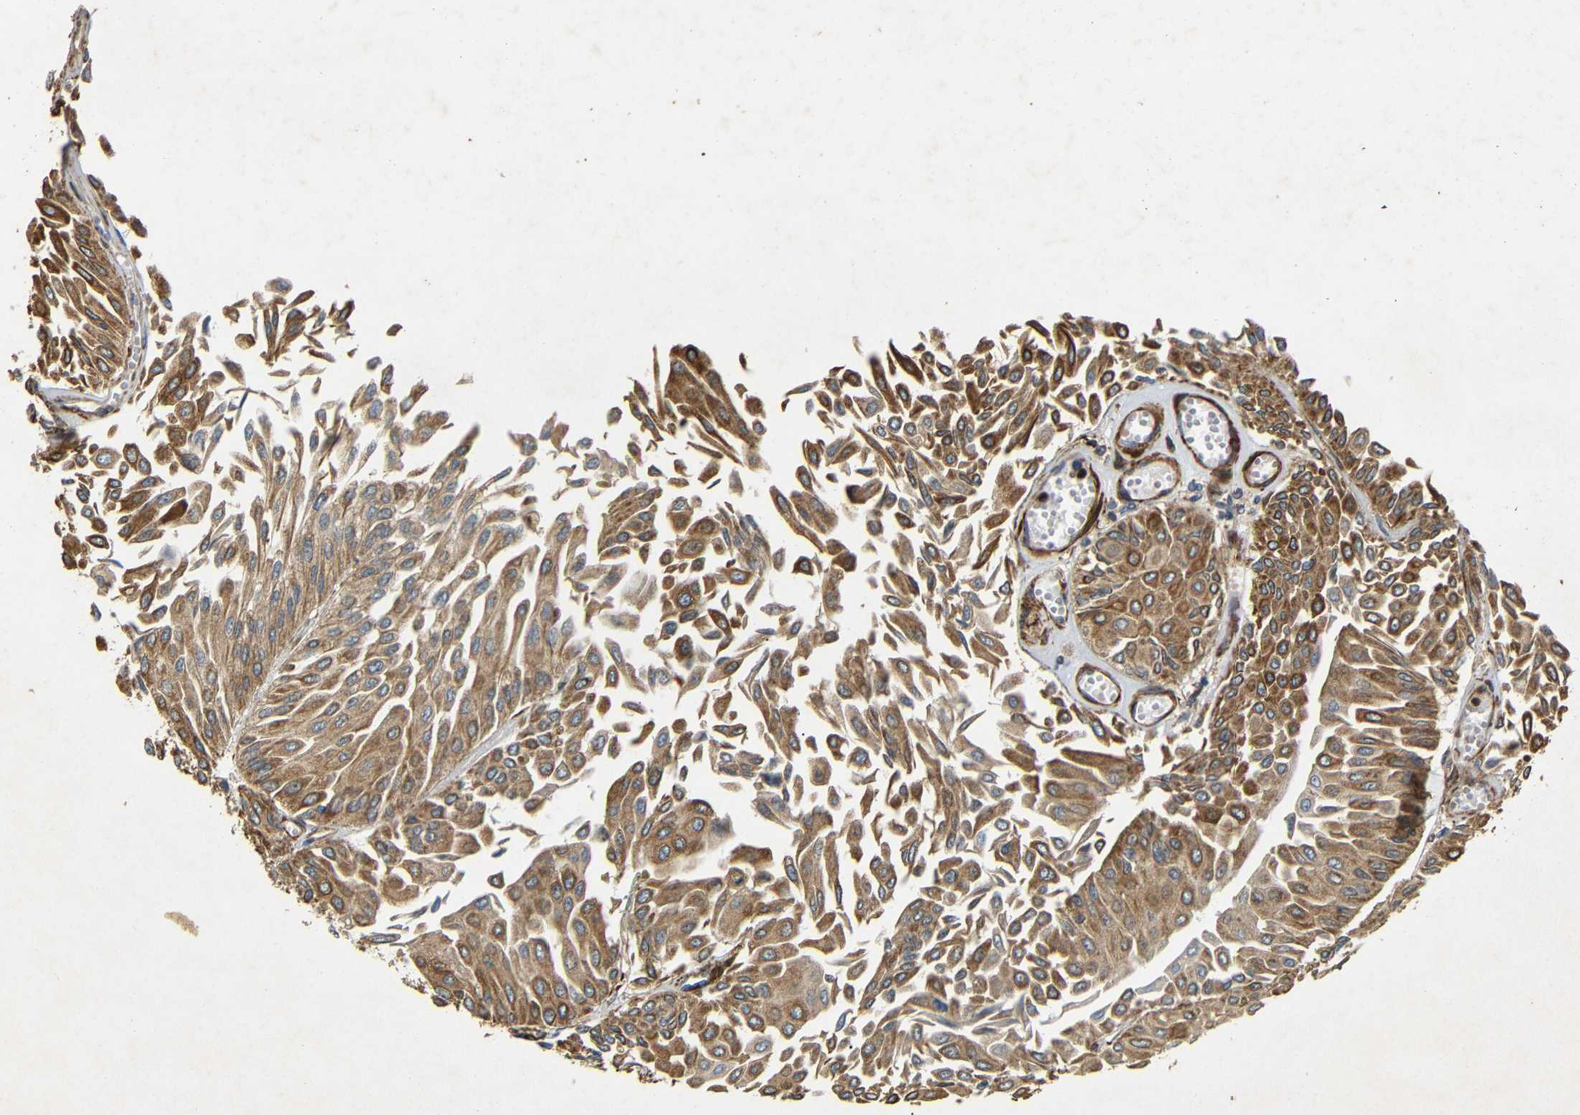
{"staining": {"intensity": "moderate", "quantity": ">75%", "location": "cytoplasmic/membranous"}, "tissue": "urothelial cancer", "cell_type": "Tumor cells", "image_type": "cancer", "snomed": [{"axis": "morphology", "description": "Urothelial carcinoma, Low grade"}, {"axis": "topography", "description": "Urinary bladder"}], "caption": "Brown immunohistochemical staining in urothelial cancer exhibits moderate cytoplasmic/membranous staining in about >75% of tumor cells. (brown staining indicates protein expression, while blue staining denotes nuclei).", "gene": "BTF3", "patient": {"sex": "male", "age": 67}}